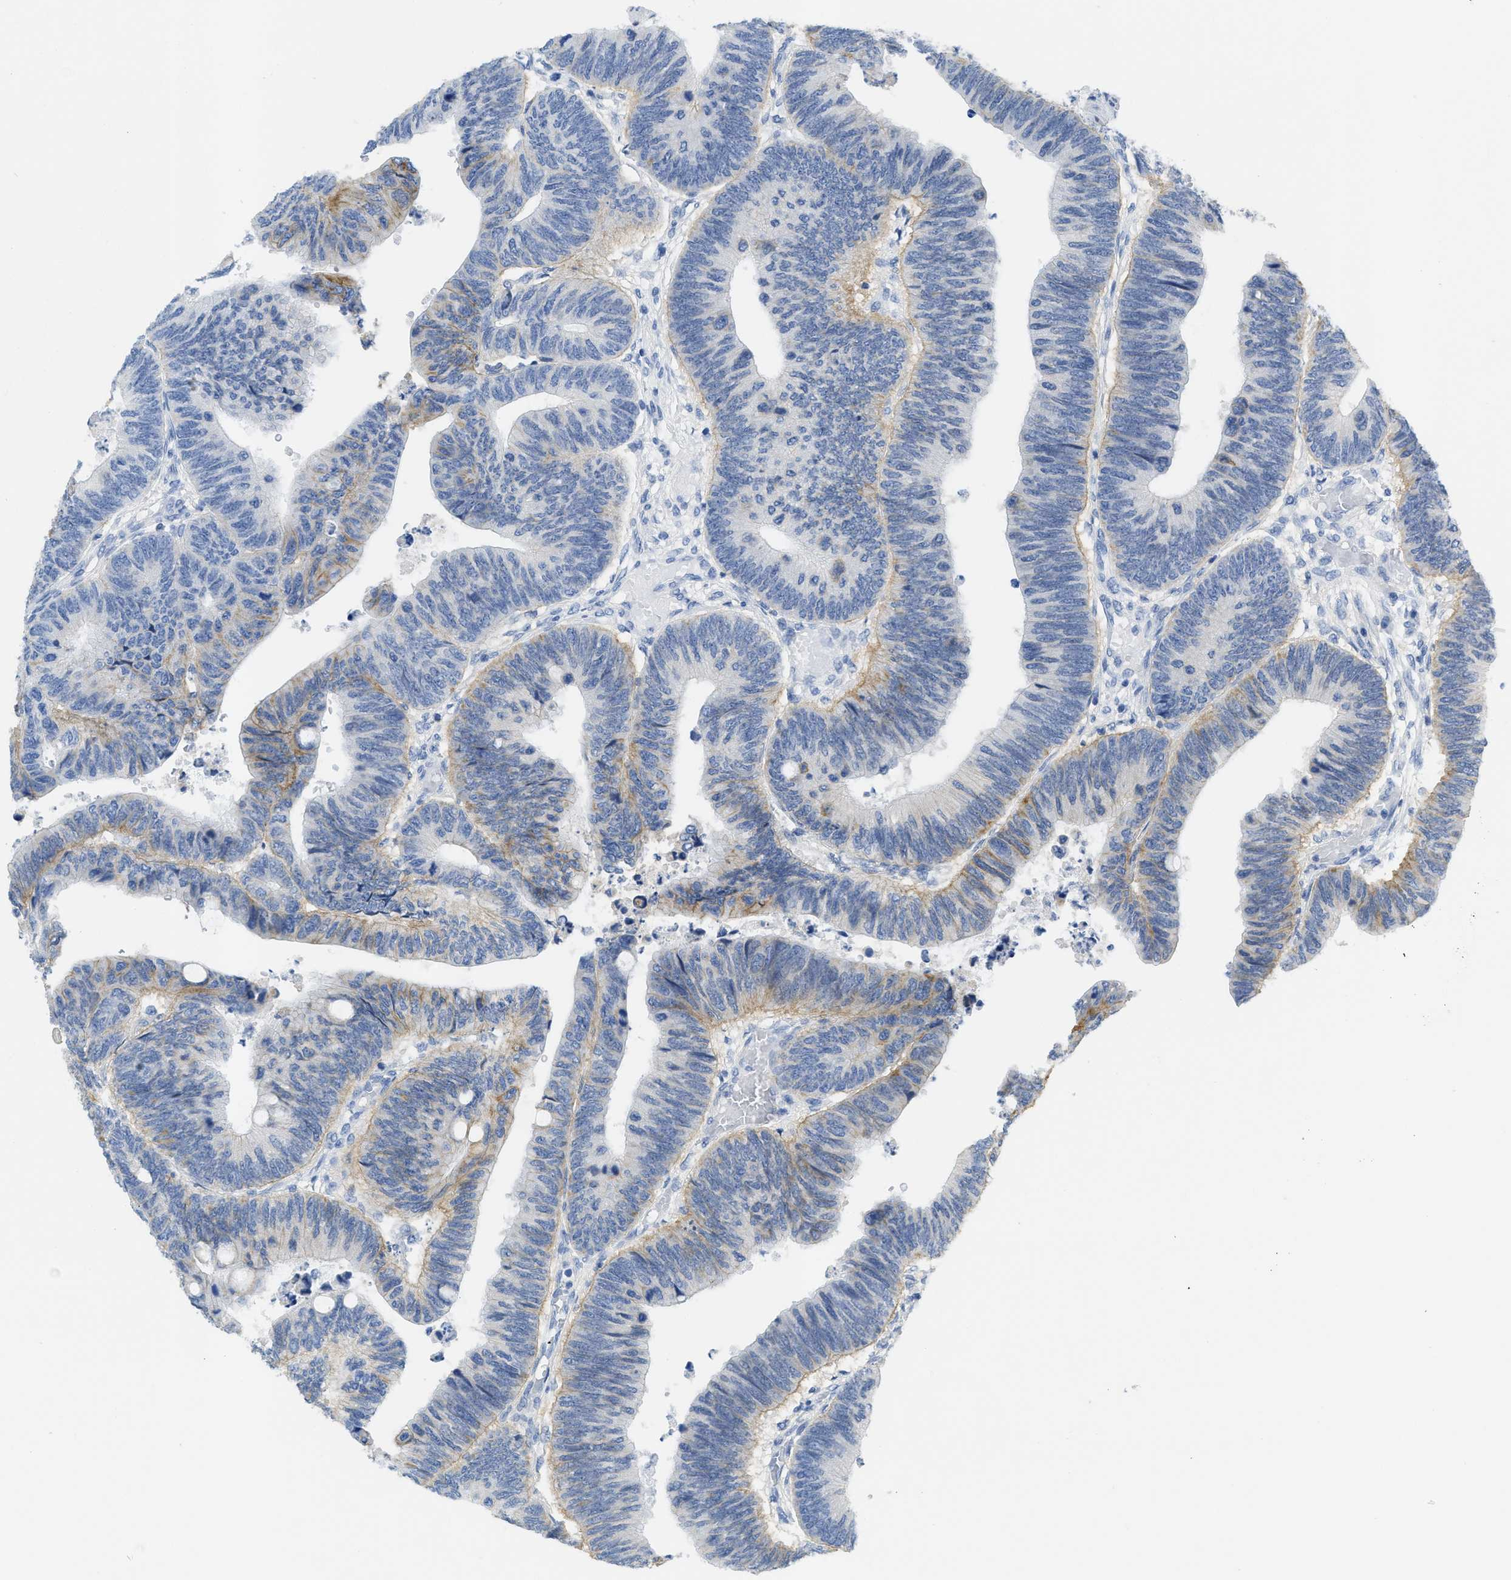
{"staining": {"intensity": "moderate", "quantity": "<25%", "location": "cytoplasmic/membranous"}, "tissue": "colorectal cancer", "cell_type": "Tumor cells", "image_type": "cancer", "snomed": [{"axis": "morphology", "description": "Normal tissue, NOS"}, {"axis": "morphology", "description": "Adenocarcinoma, NOS"}, {"axis": "topography", "description": "Rectum"}, {"axis": "topography", "description": "Peripheral nerve tissue"}], "caption": "Colorectal cancer (adenocarcinoma) was stained to show a protein in brown. There is low levels of moderate cytoplasmic/membranous positivity in about <25% of tumor cells.", "gene": "CNNM4", "patient": {"sex": "male", "age": 92}}